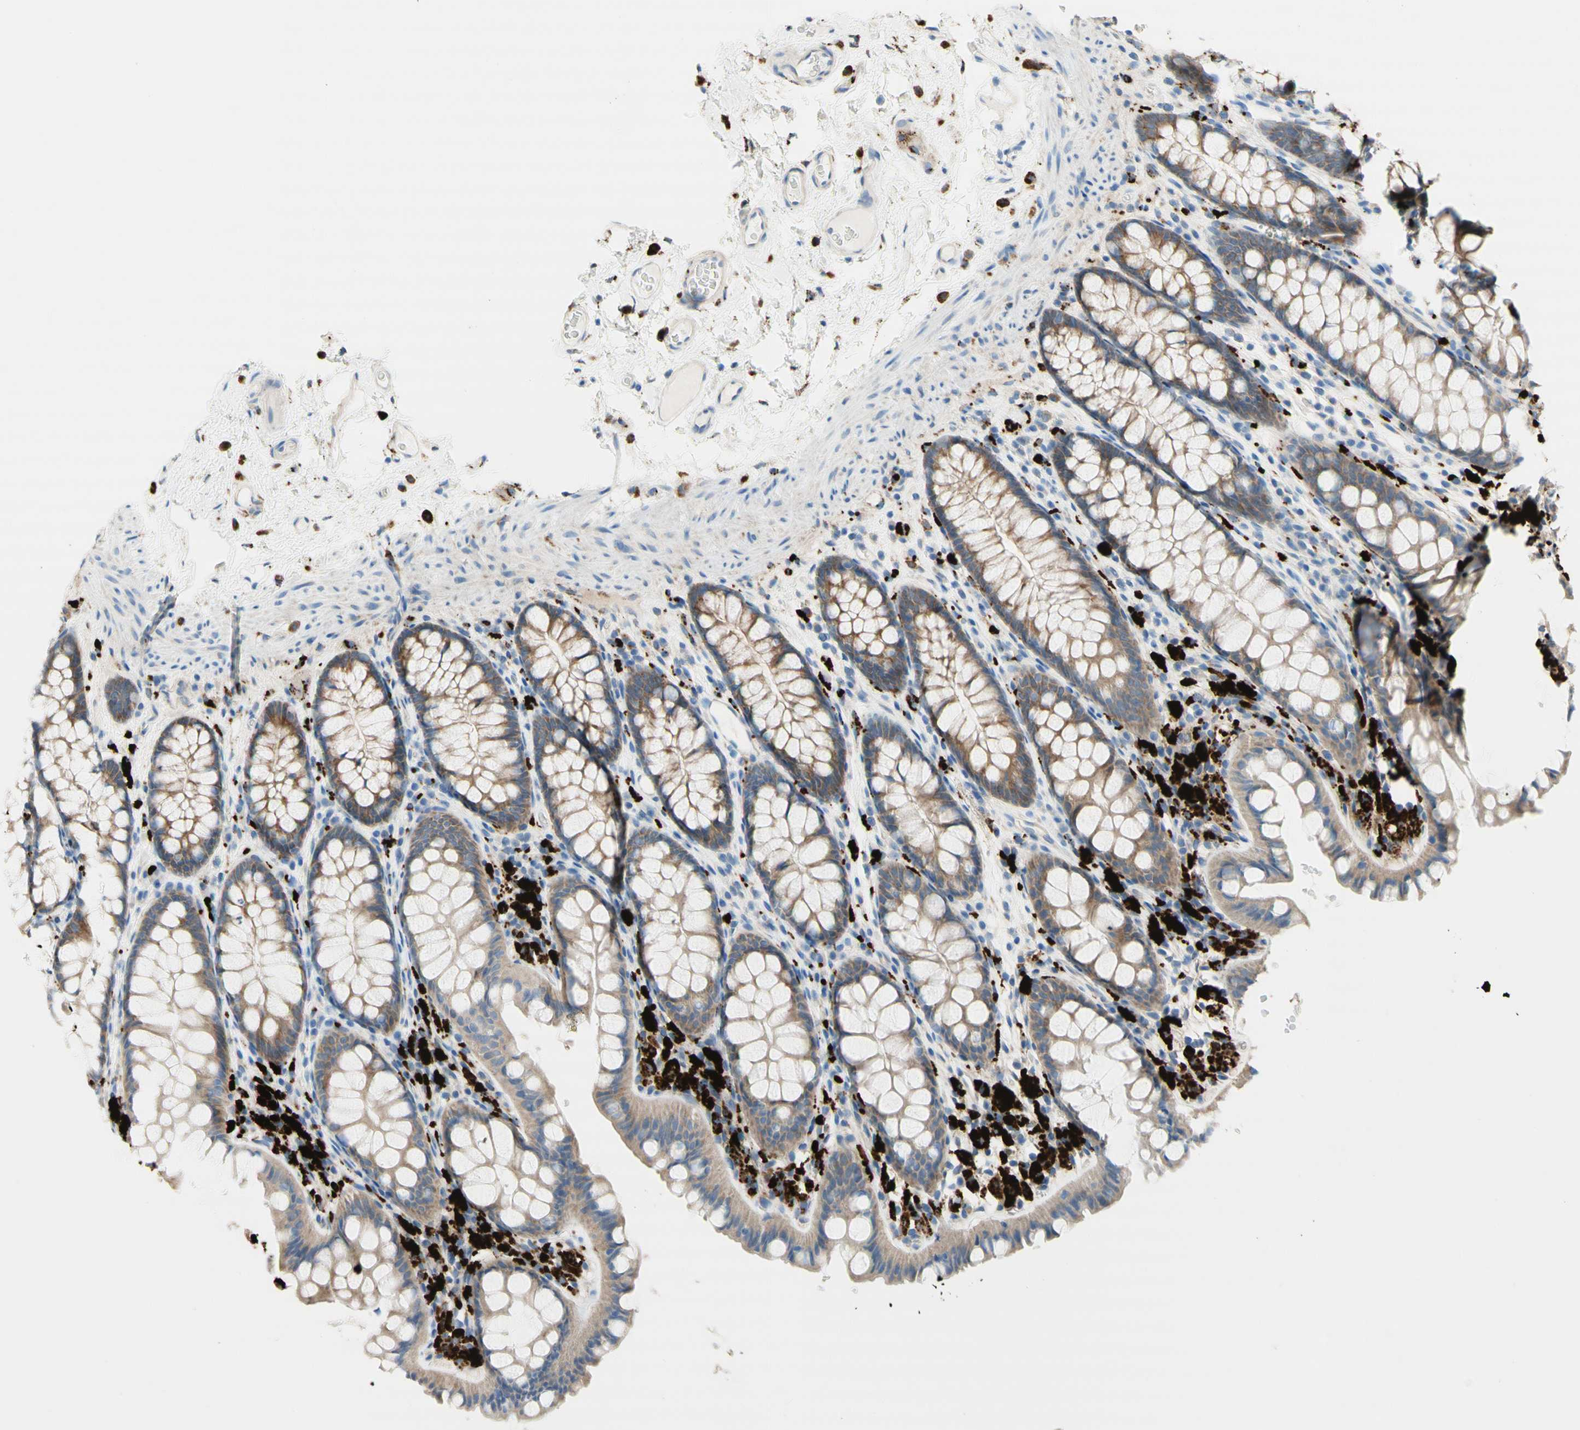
{"staining": {"intensity": "negative", "quantity": "none", "location": "none"}, "tissue": "colon", "cell_type": "Endothelial cells", "image_type": "normal", "snomed": [{"axis": "morphology", "description": "Normal tissue, NOS"}, {"axis": "topography", "description": "Colon"}], "caption": "Protein analysis of normal colon reveals no significant staining in endothelial cells.", "gene": "URB2", "patient": {"sex": "female", "age": 55}}